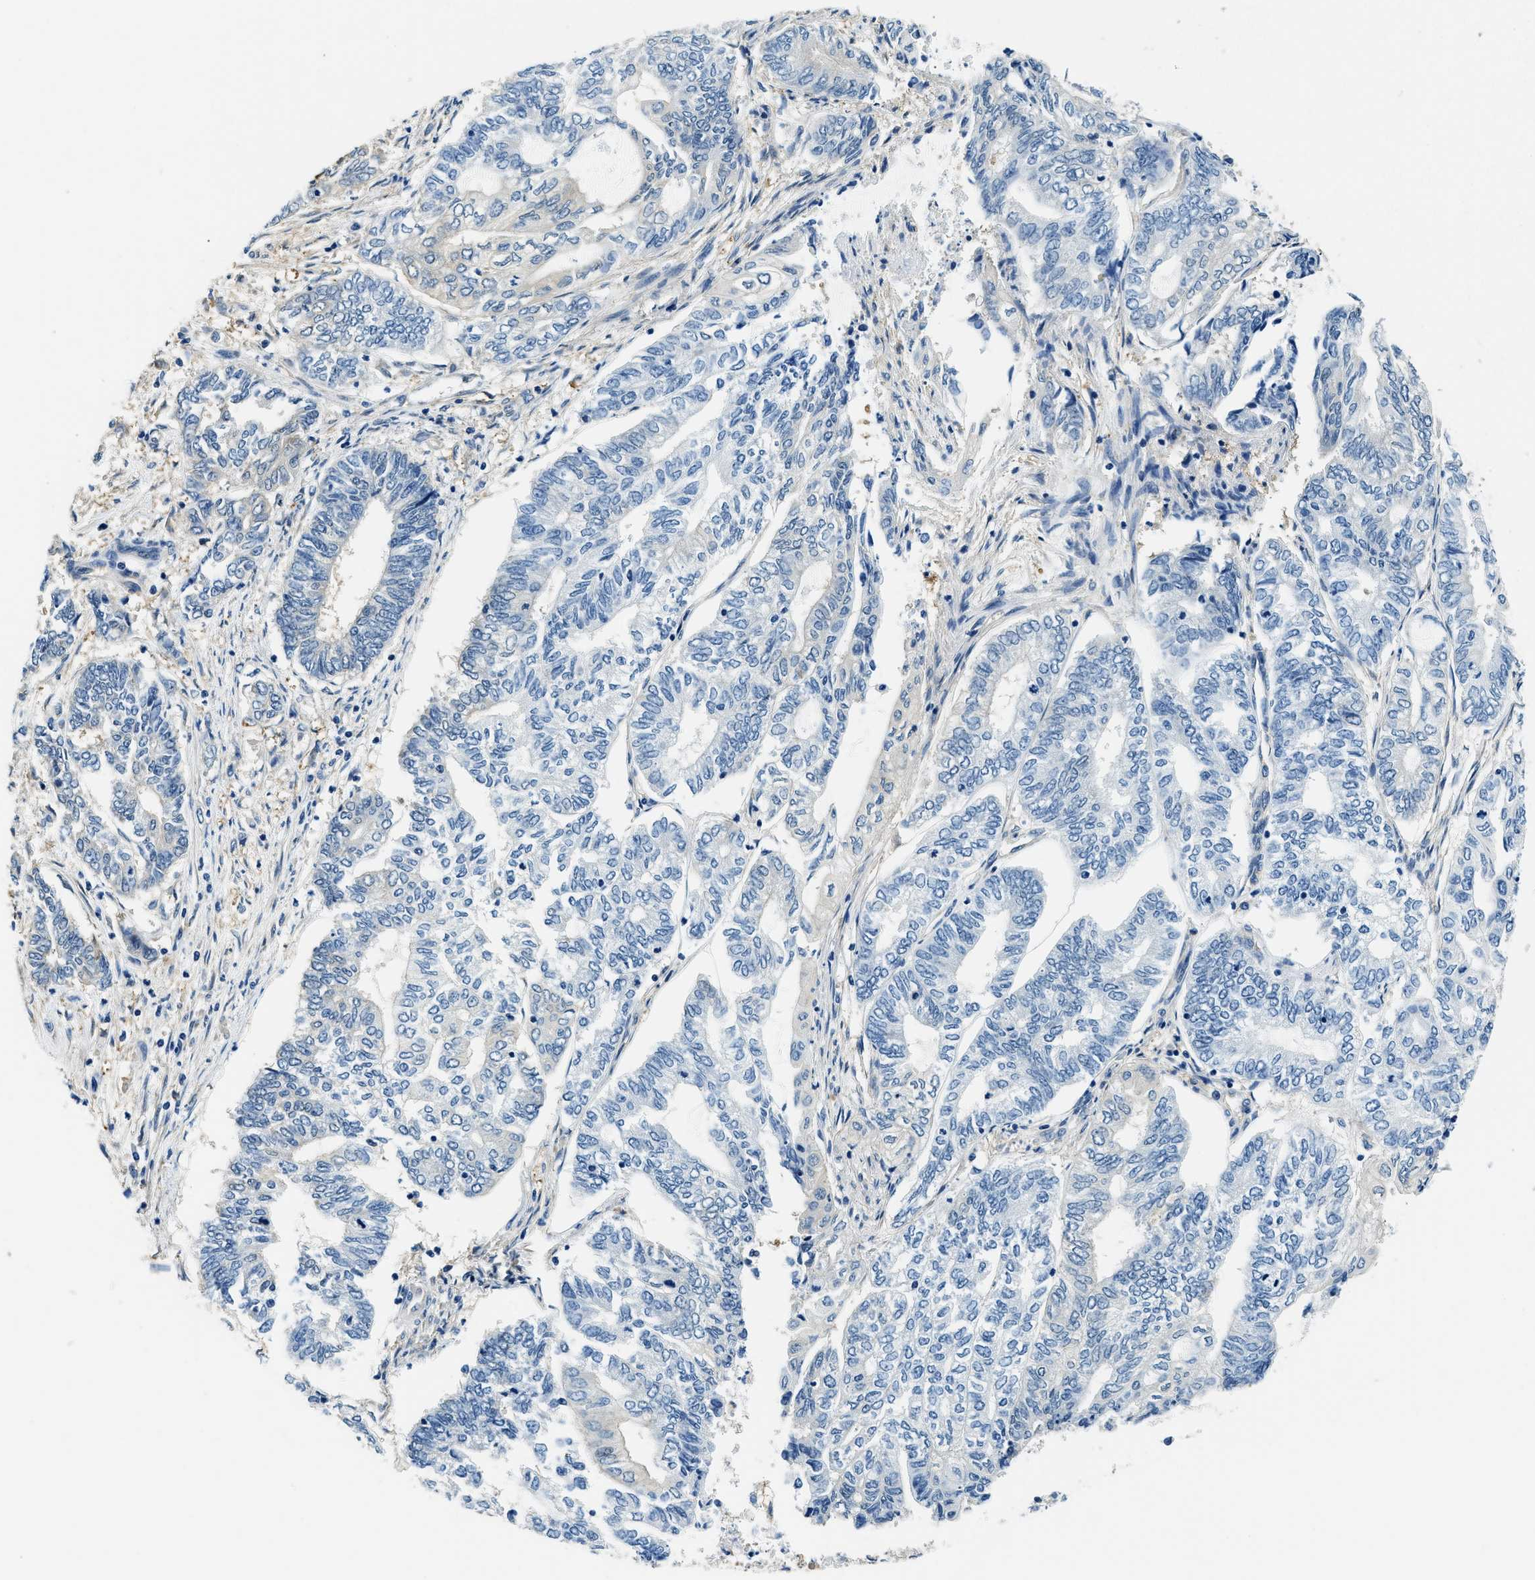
{"staining": {"intensity": "weak", "quantity": "25%-75%", "location": "cytoplasmic/membranous"}, "tissue": "endometrial cancer", "cell_type": "Tumor cells", "image_type": "cancer", "snomed": [{"axis": "morphology", "description": "Adenocarcinoma, NOS"}, {"axis": "topography", "description": "Uterus"}, {"axis": "topography", "description": "Endometrium"}], "caption": "Adenocarcinoma (endometrial) was stained to show a protein in brown. There is low levels of weak cytoplasmic/membranous staining in about 25%-75% of tumor cells.", "gene": "TWF1", "patient": {"sex": "female", "age": 70}}